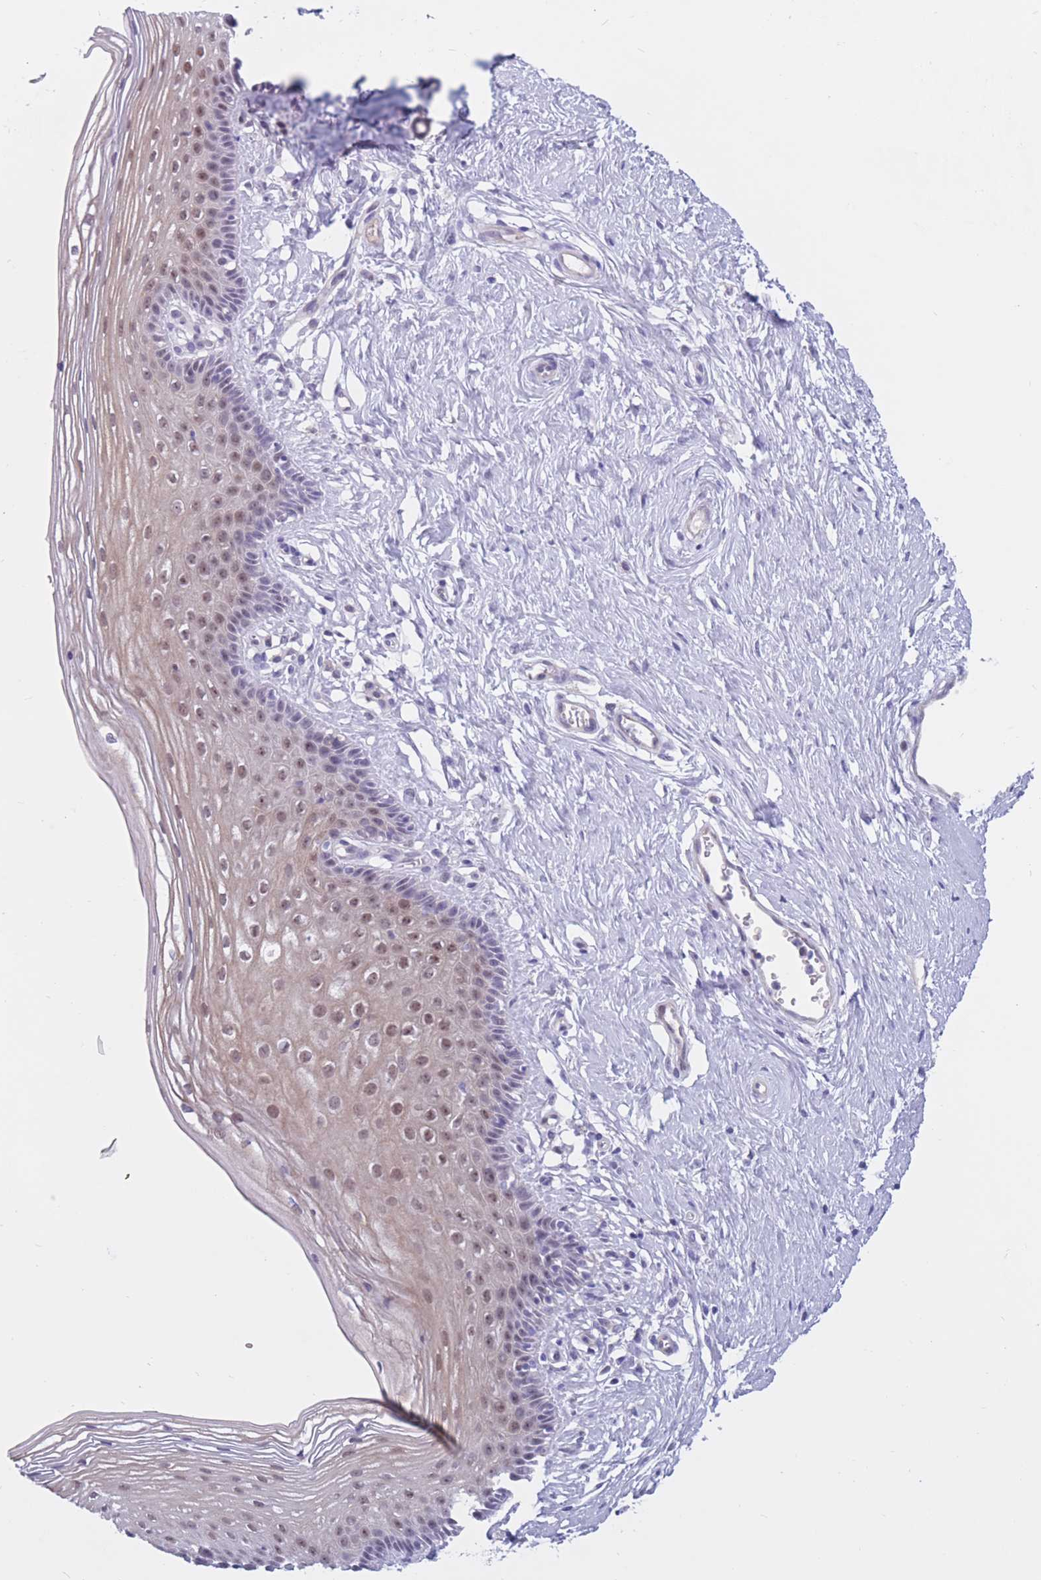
{"staining": {"intensity": "moderate", "quantity": "<25%", "location": "cytoplasmic/membranous,nuclear"}, "tissue": "vagina", "cell_type": "Squamous epithelial cells", "image_type": "normal", "snomed": [{"axis": "morphology", "description": "Normal tissue, NOS"}, {"axis": "topography", "description": "Vagina"}], "caption": "IHC image of normal vagina: human vagina stained using immunohistochemistry shows low levels of moderate protein expression localized specifically in the cytoplasmic/membranous,nuclear of squamous epithelial cells, appearing as a cytoplasmic/membranous,nuclear brown color.", "gene": "BOP1", "patient": {"sex": "female", "age": 46}}